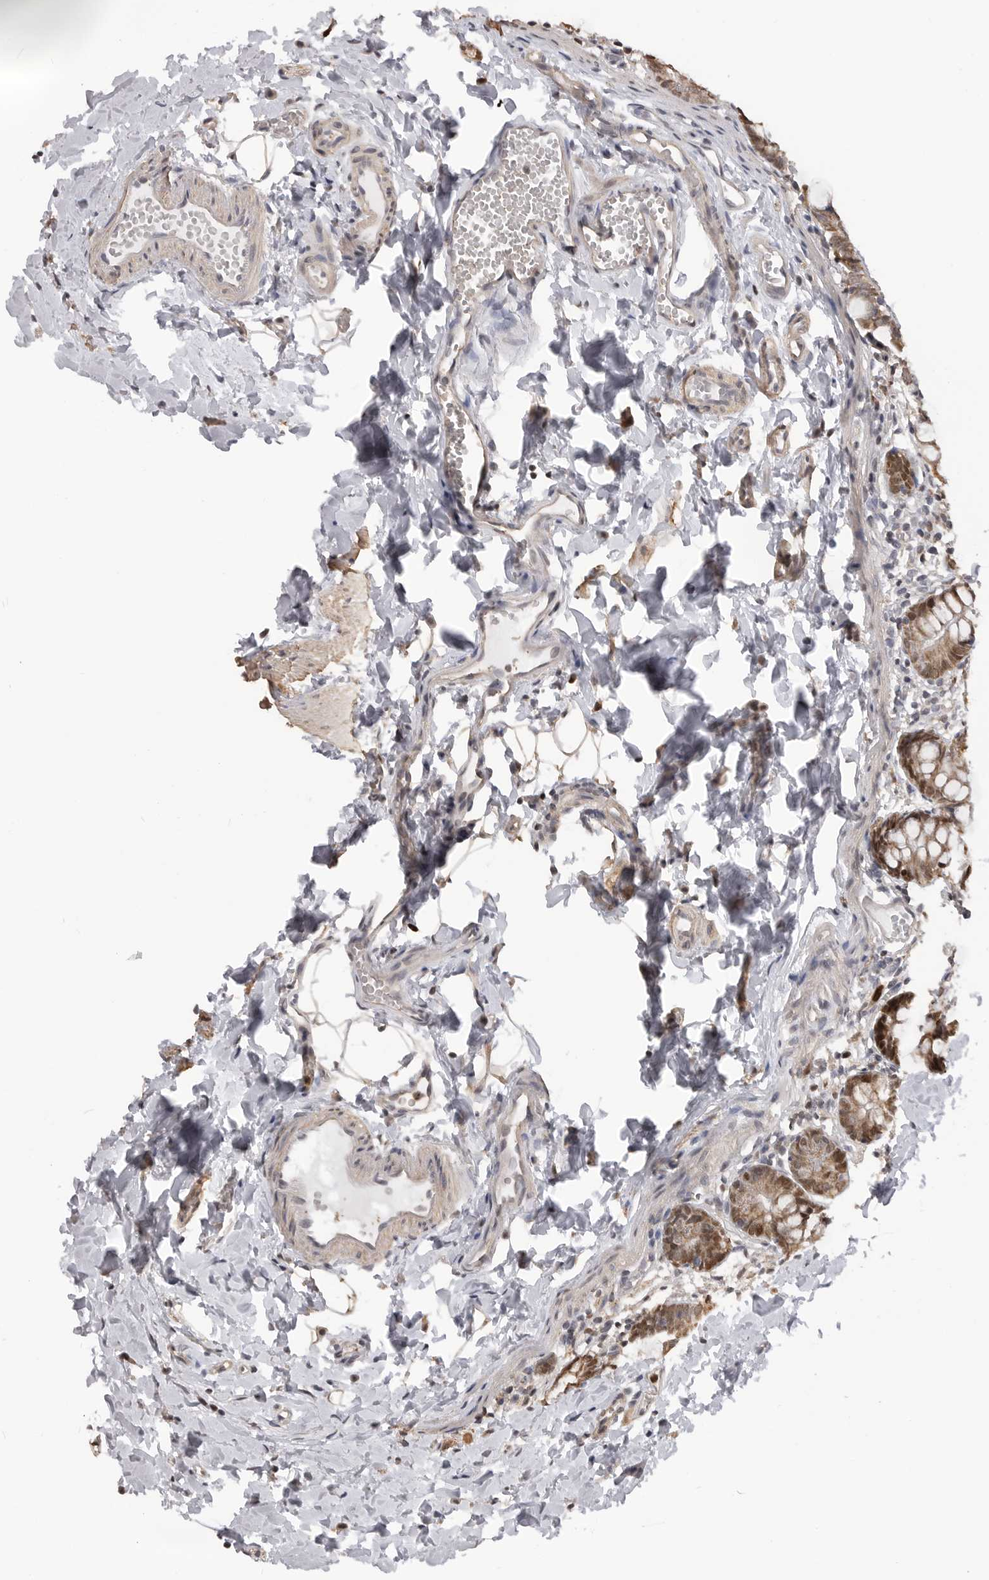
{"staining": {"intensity": "moderate", "quantity": ">75%", "location": "cytoplasmic/membranous,nuclear"}, "tissue": "small intestine", "cell_type": "Glandular cells", "image_type": "normal", "snomed": [{"axis": "morphology", "description": "Normal tissue, NOS"}, {"axis": "topography", "description": "Small intestine"}], "caption": "This micrograph demonstrates immunohistochemistry (IHC) staining of normal human small intestine, with medium moderate cytoplasmic/membranous,nuclear staining in about >75% of glandular cells.", "gene": "SMARCC1", "patient": {"sex": "male", "age": 7}}